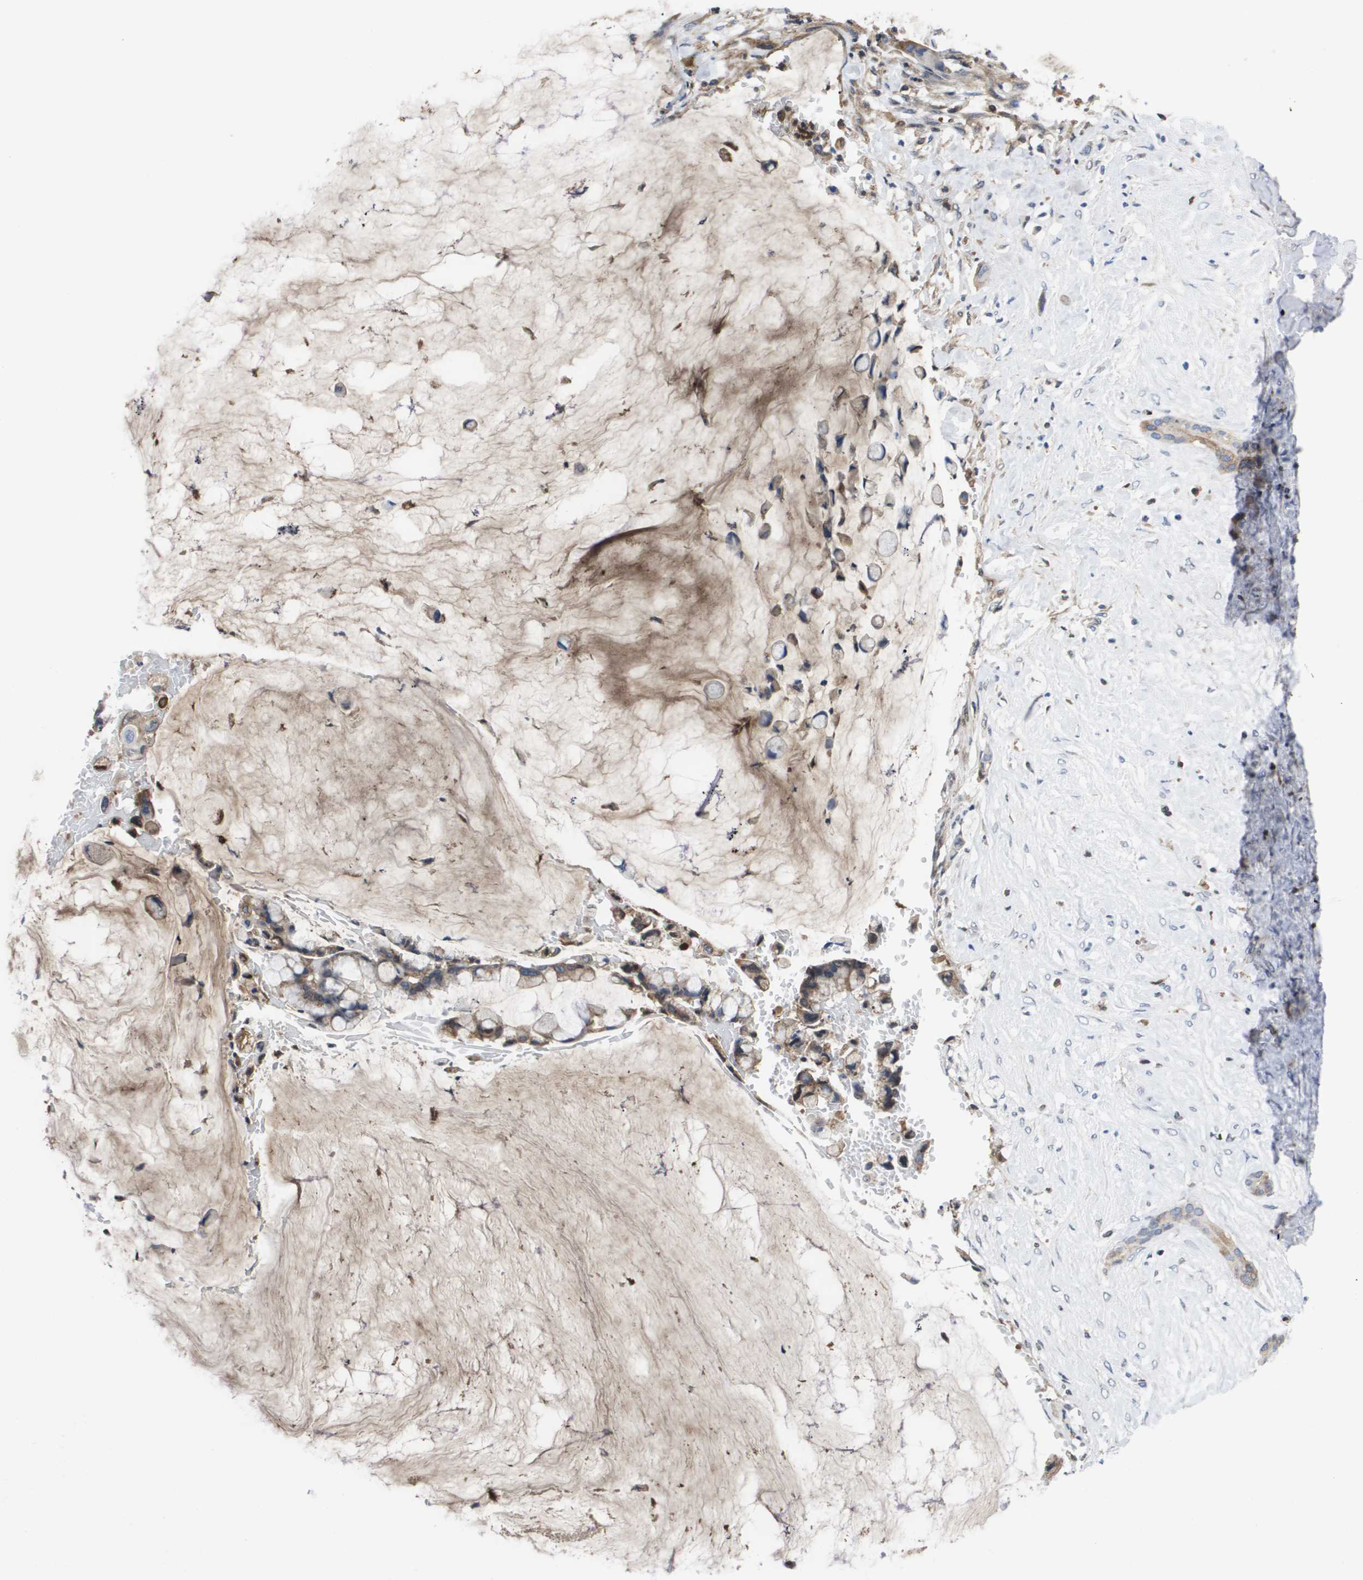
{"staining": {"intensity": "weak", "quantity": ">75%", "location": "cytoplasmic/membranous"}, "tissue": "pancreatic cancer", "cell_type": "Tumor cells", "image_type": "cancer", "snomed": [{"axis": "morphology", "description": "Adenocarcinoma, NOS"}, {"axis": "topography", "description": "Pancreas"}], "caption": "Pancreatic adenocarcinoma stained with DAB (3,3'-diaminobenzidine) IHC displays low levels of weak cytoplasmic/membranous staining in about >75% of tumor cells. (Stains: DAB (3,3'-diaminobenzidine) in brown, nuclei in blue, Microscopy: brightfield microscopy at high magnification).", "gene": "SERPINC1", "patient": {"sex": "male", "age": 41}}